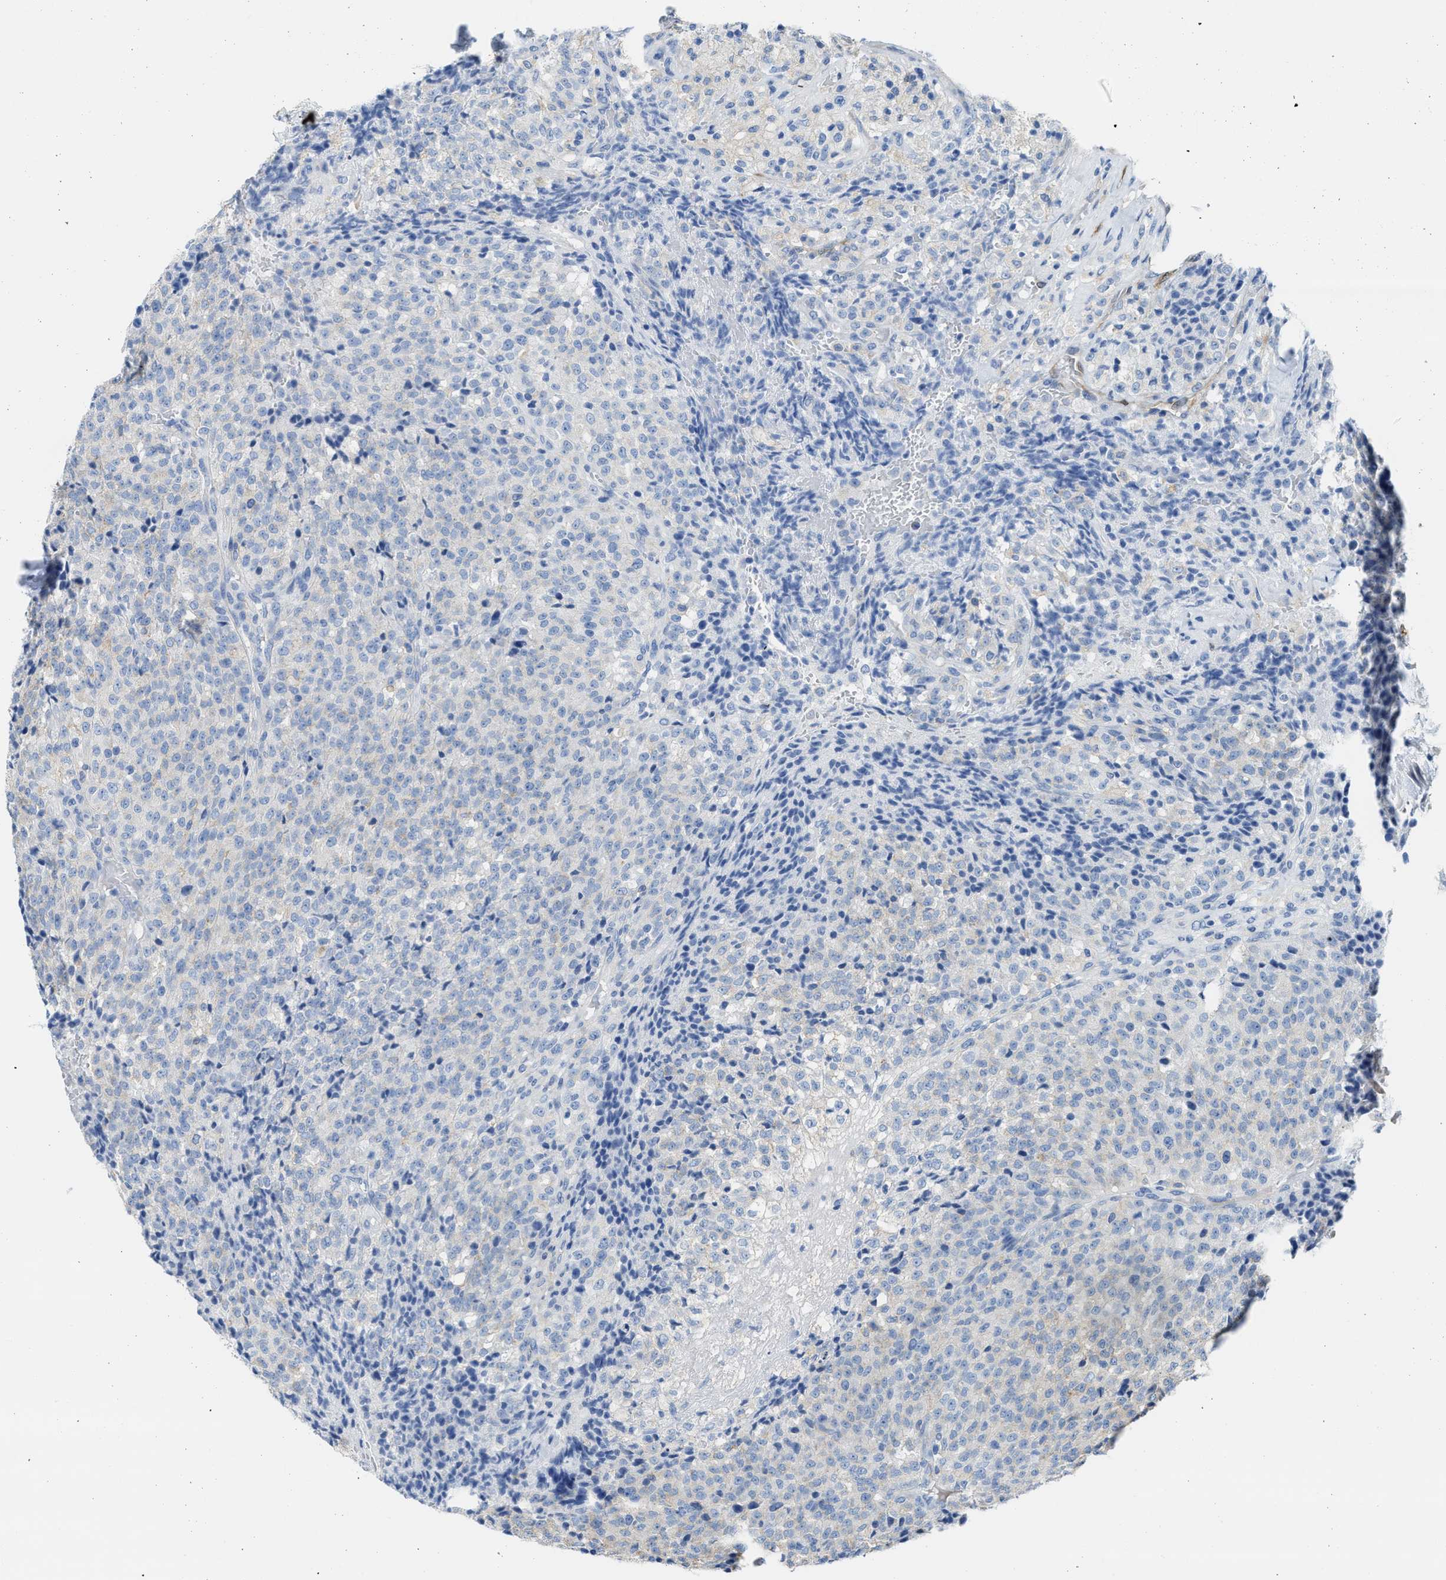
{"staining": {"intensity": "negative", "quantity": "none", "location": "none"}, "tissue": "testis cancer", "cell_type": "Tumor cells", "image_type": "cancer", "snomed": [{"axis": "morphology", "description": "Seminoma, NOS"}, {"axis": "topography", "description": "Testis"}], "caption": "Micrograph shows no protein positivity in tumor cells of testis cancer tissue.", "gene": "ASS1", "patient": {"sex": "male", "age": 59}}